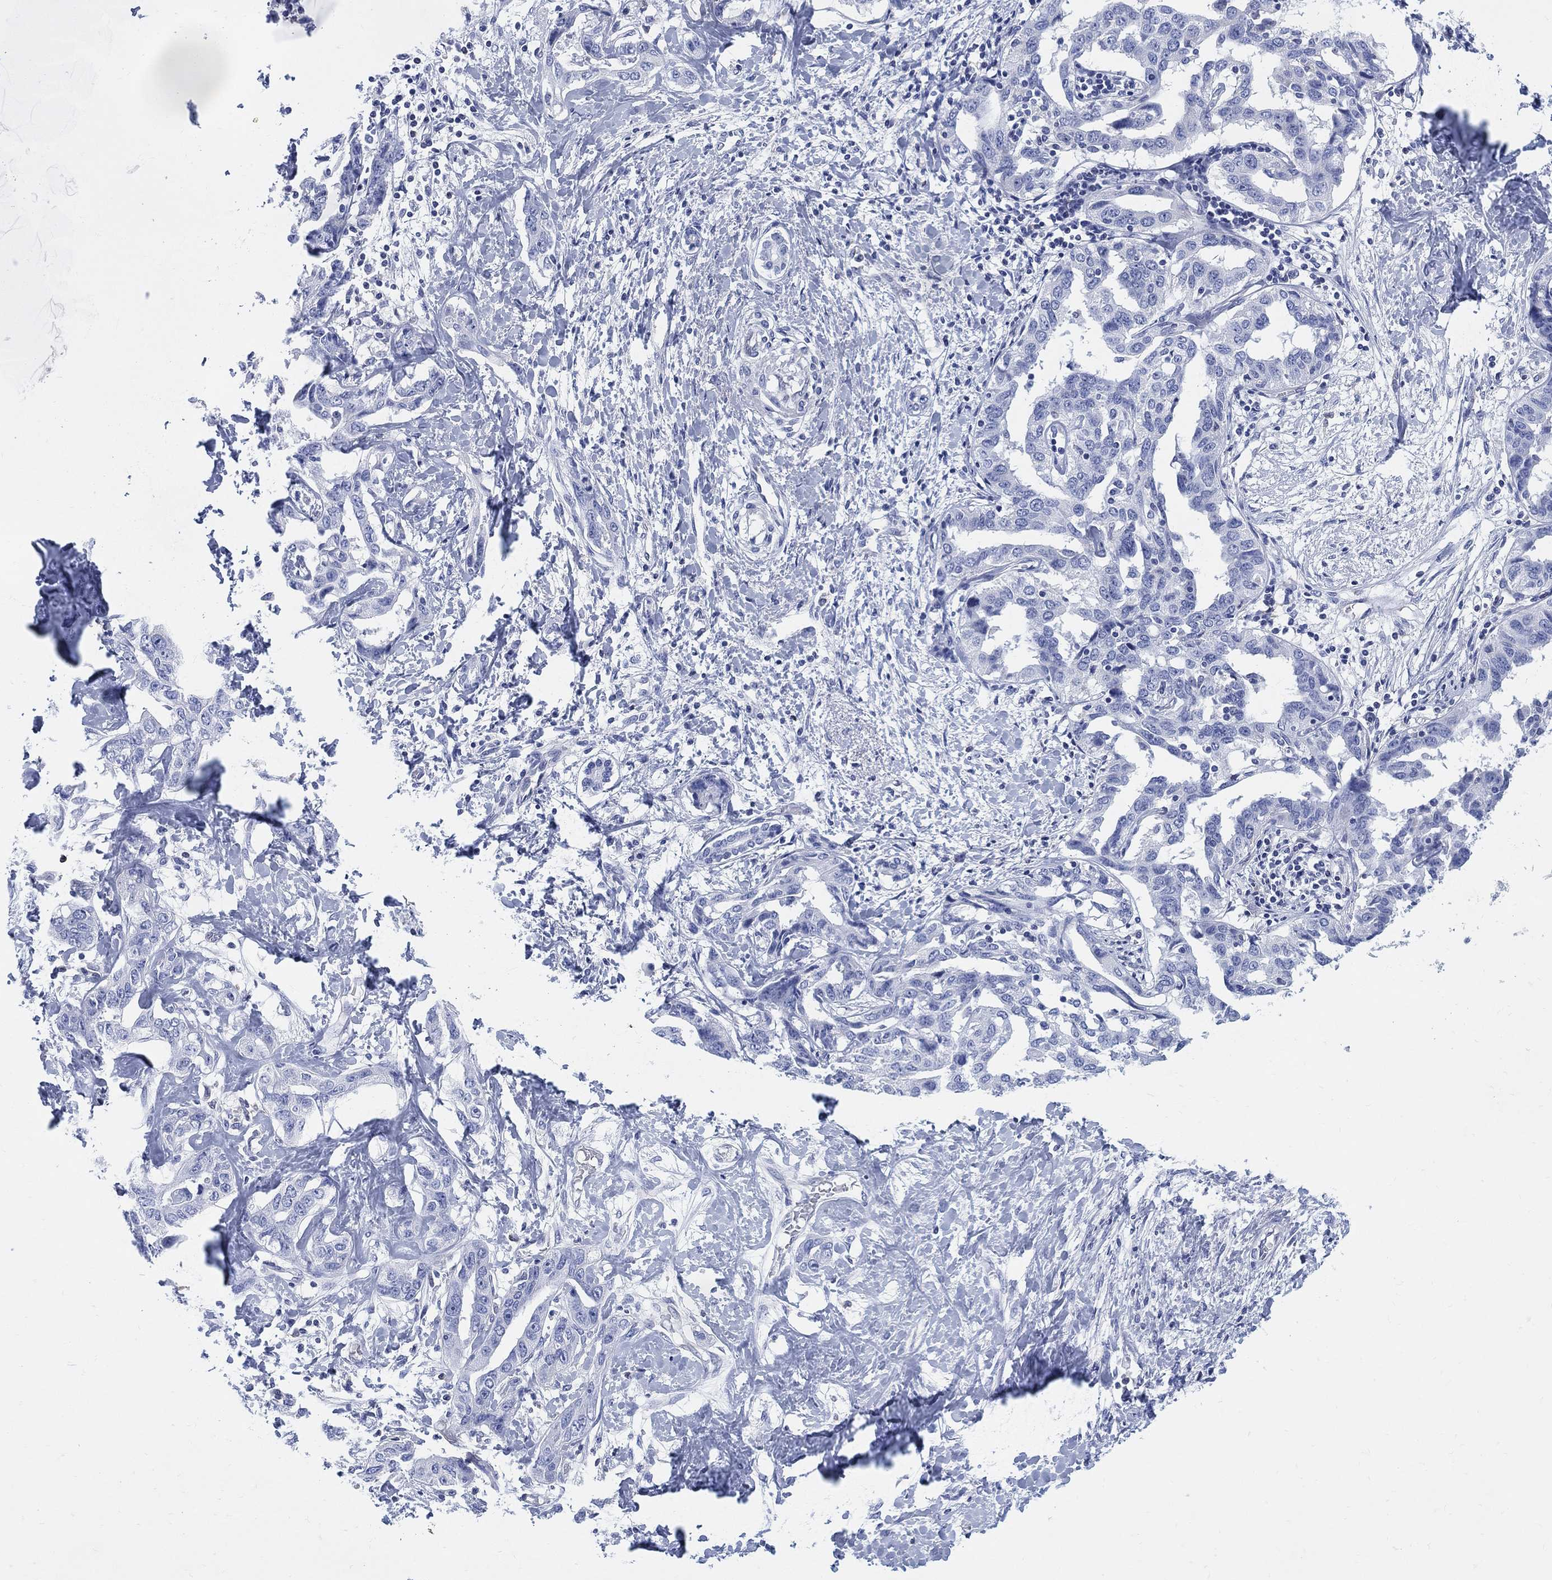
{"staining": {"intensity": "negative", "quantity": "none", "location": "none"}, "tissue": "liver cancer", "cell_type": "Tumor cells", "image_type": "cancer", "snomed": [{"axis": "morphology", "description": "Cholangiocarcinoma"}, {"axis": "topography", "description": "Liver"}], "caption": "Immunohistochemical staining of human liver cholangiocarcinoma shows no significant expression in tumor cells. (DAB IHC with hematoxylin counter stain).", "gene": "DDI1", "patient": {"sex": "male", "age": 59}}